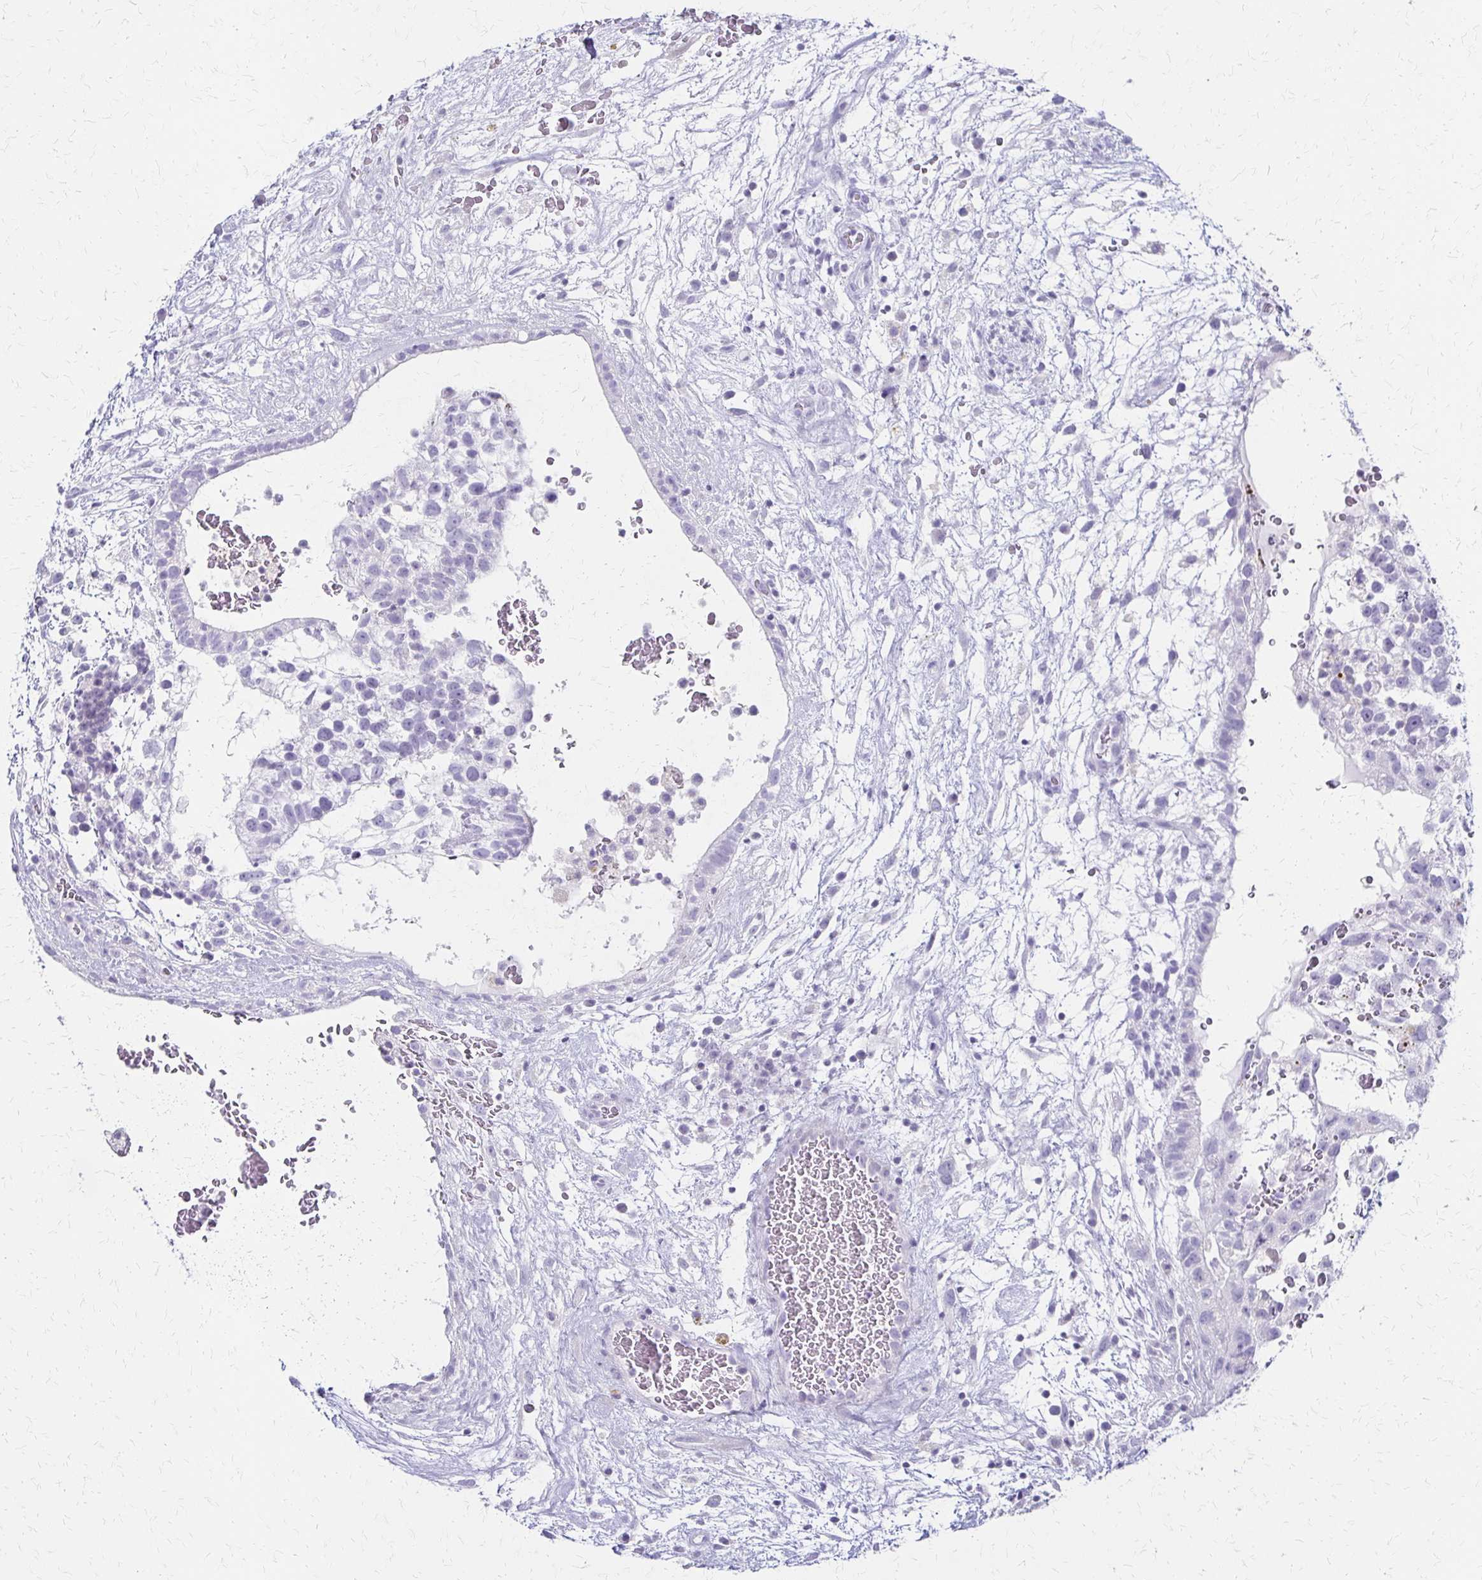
{"staining": {"intensity": "negative", "quantity": "none", "location": "none"}, "tissue": "testis cancer", "cell_type": "Tumor cells", "image_type": "cancer", "snomed": [{"axis": "morphology", "description": "Normal tissue, NOS"}, {"axis": "morphology", "description": "Carcinoma, Embryonal, NOS"}, {"axis": "topography", "description": "Testis"}], "caption": "Immunohistochemistry (IHC) of human testis embryonal carcinoma demonstrates no positivity in tumor cells.", "gene": "IVL", "patient": {"sex": "male", "age": 32}}